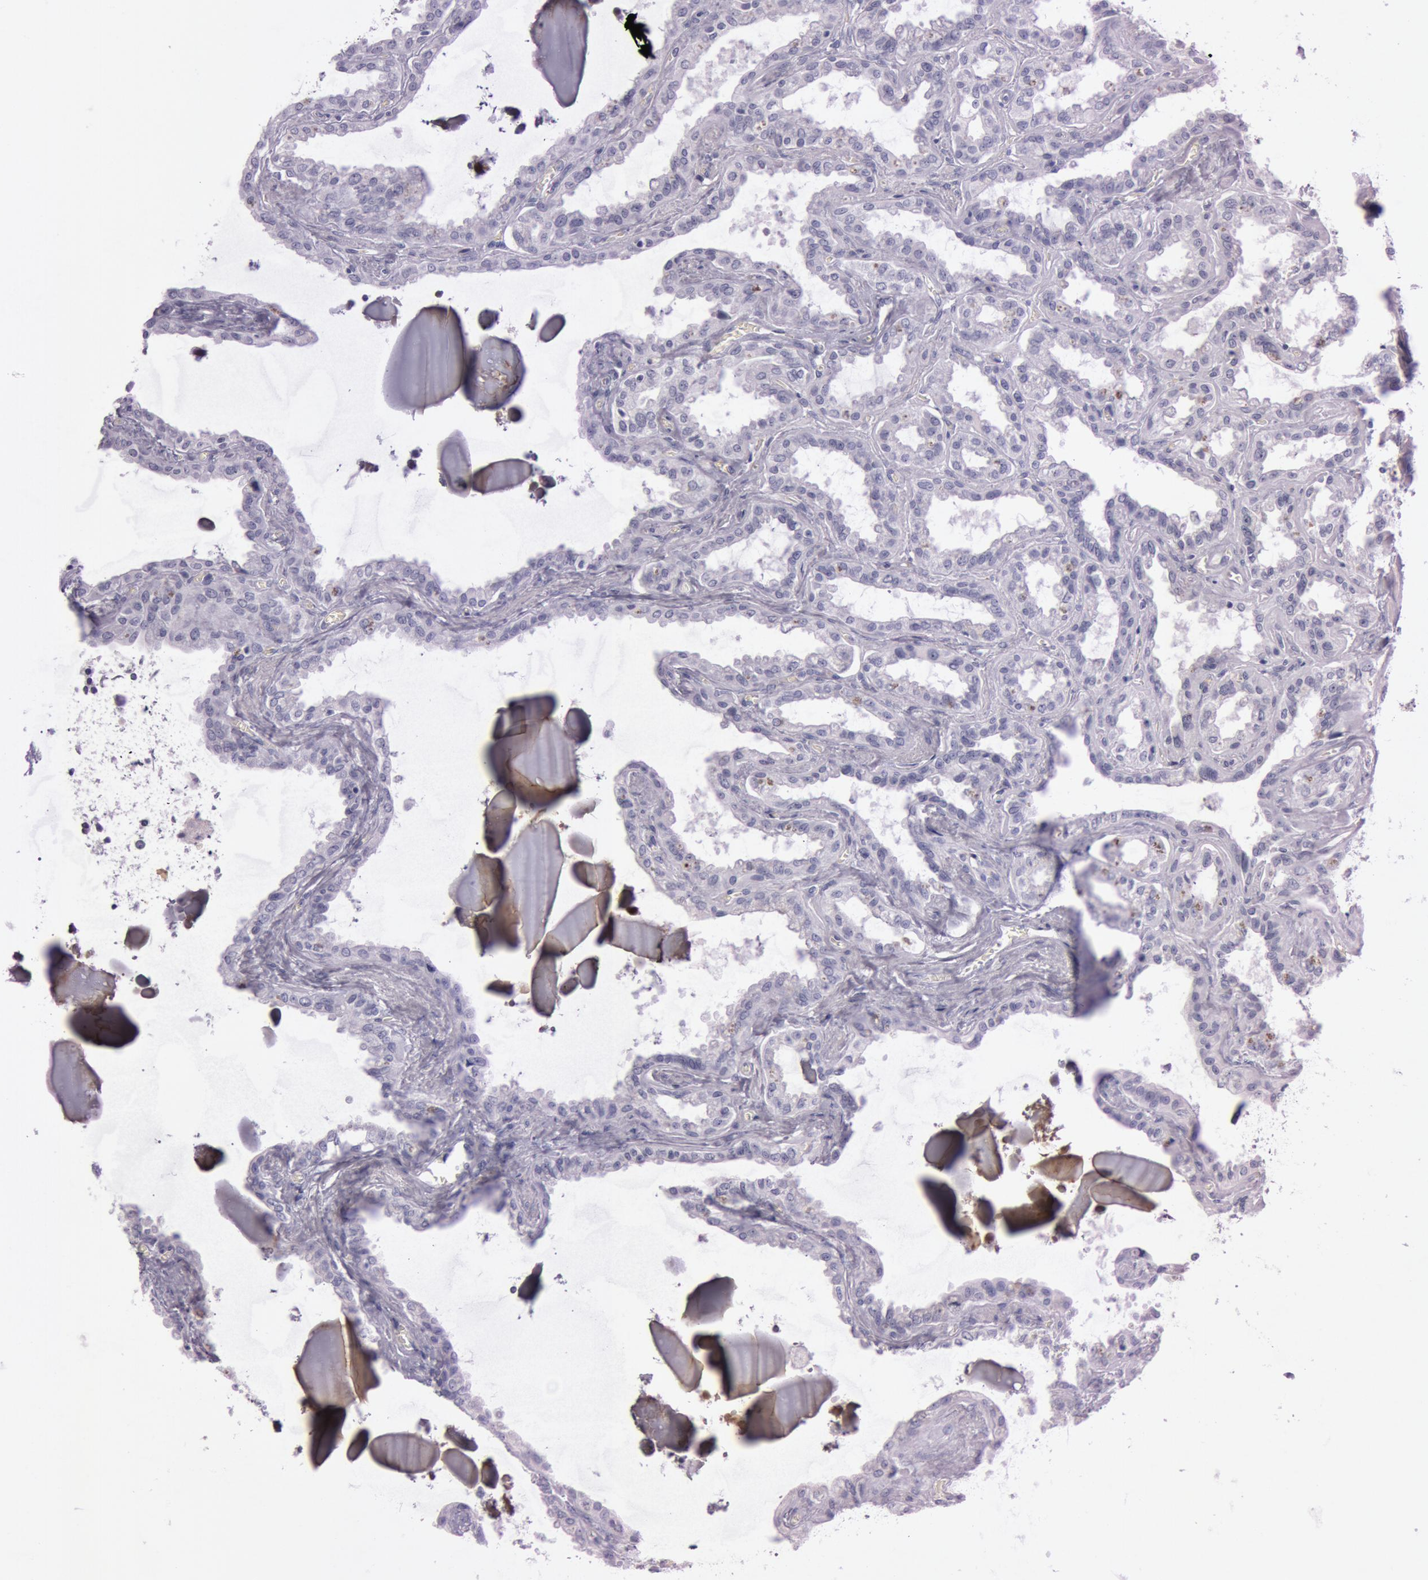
{"staining": {"intensity": "negative", "quantity": "none", "location": "none"}, "tissue": "seminal vesicle", "cell_type": "Glandular cells", "image_type": "normal", "snomed": [{"axis": "morphology", "description": "Normal tissue, NOS"}, {"axis": "morphology", "description": "Inflammation, NOS"}, {"axis": "topography", "description": "Urinary bladder"}, {"axis": "topography", "description": "Prostate"}, {"axis": "topography", "description": "Seminal veicle"}], "caption": "Immunohistochemistry (IHC) of normal seminal vesicle reveals no staining in glandular cells.", "gene": "FOLH1", "patient": {"sex": "male", "age": 82}}